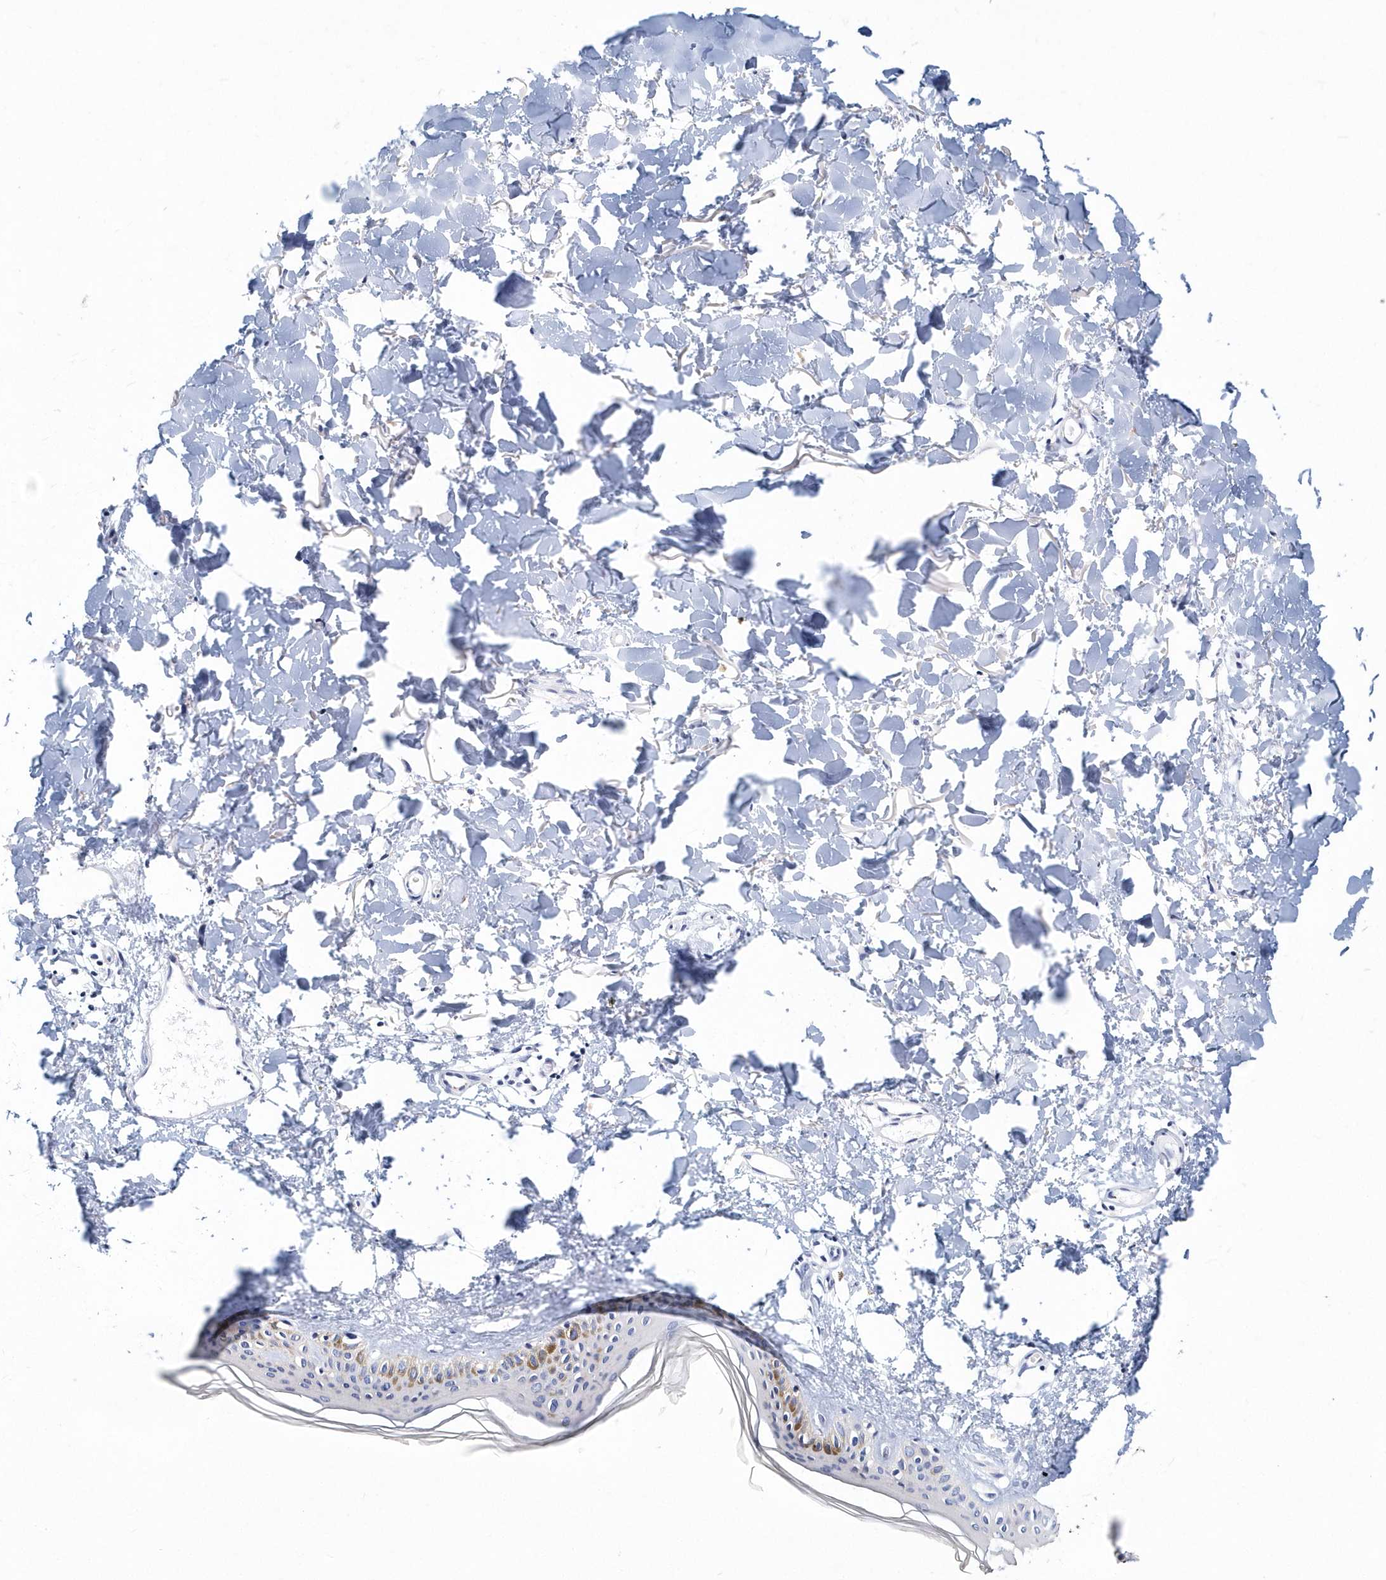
{"staining": {"intensity": "negative", "quantity": "none", "location": "none"}, "tissue": "skin", "cell_type": "Fibroblasts", "image_type": "normal", "snomed": [{"axis": "morphology", "description": "Normal tissue, NOS"}, {"axis": "topography", "description": "Skin"}], "caption": "DAB (3,3'-diaminobenzidine) immunohistochemical staining of normal skin exhibits no significant expression in fibroblasts. The staining is performed using DAB brown chromogen with nuclei counter-stained in using hematoxylin.", "gene": "ITGA2B", "patient": {"sex": "female", "age": 58}}